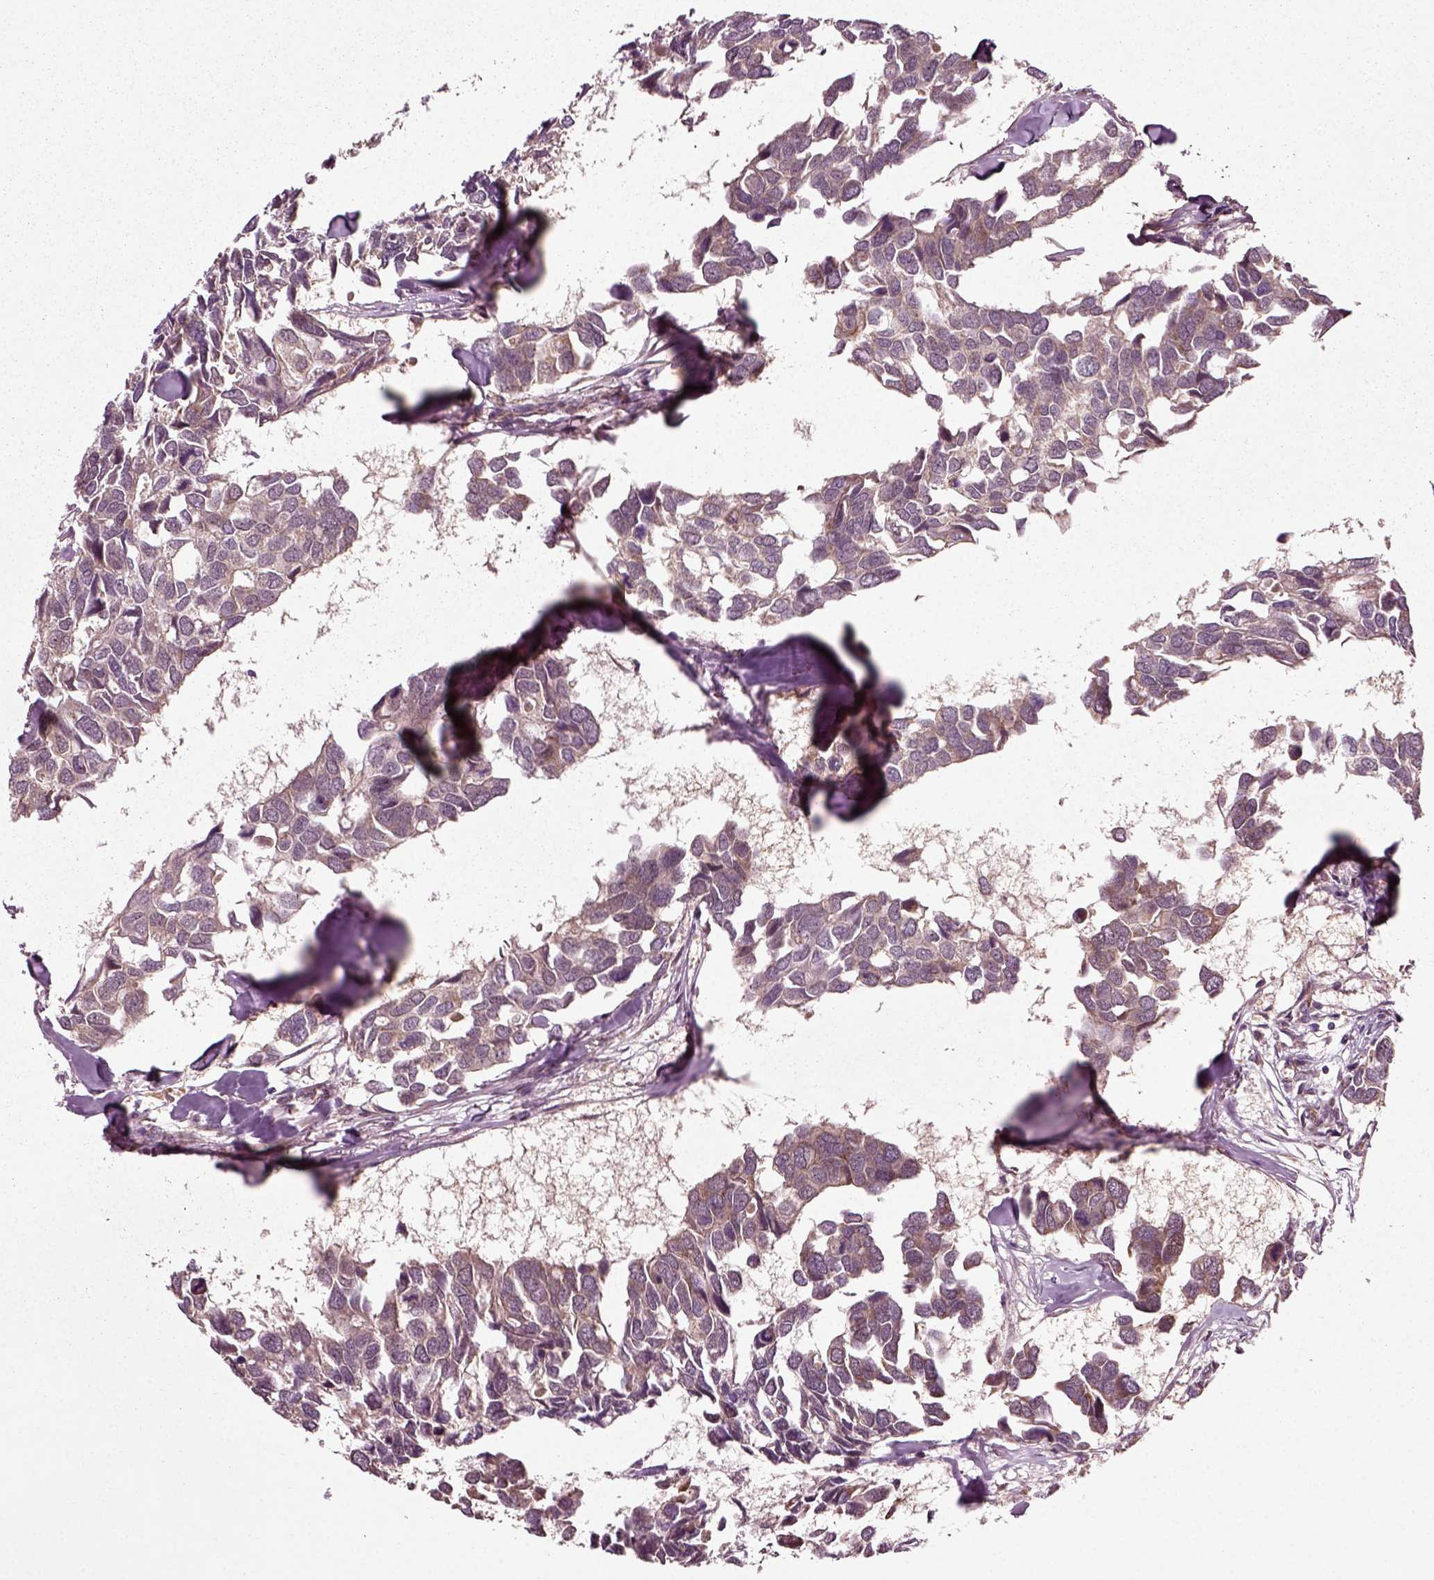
{"staining": {"intensity": "weak", "quantity": "<25%", "location": "cytoplasmic/membranous"}, "tissue": "breast cancer", "cell_type": "Tumor cells", "image_type": "cancer", "snomed": [{"axis": "morphology", "description": "Duct carcinoma"}, {"axis": "topography", "description": "Breast"}], "caption": "This image is of breast invasive ductal carcinoma stained with immunohistochemistry (IHC) to label a protein in brown with the nuclei are counter-stained blue. There is no positivity in tumor cells.", "gene": "PLCD3", "patient": {"sex": "female", "age": 83}}